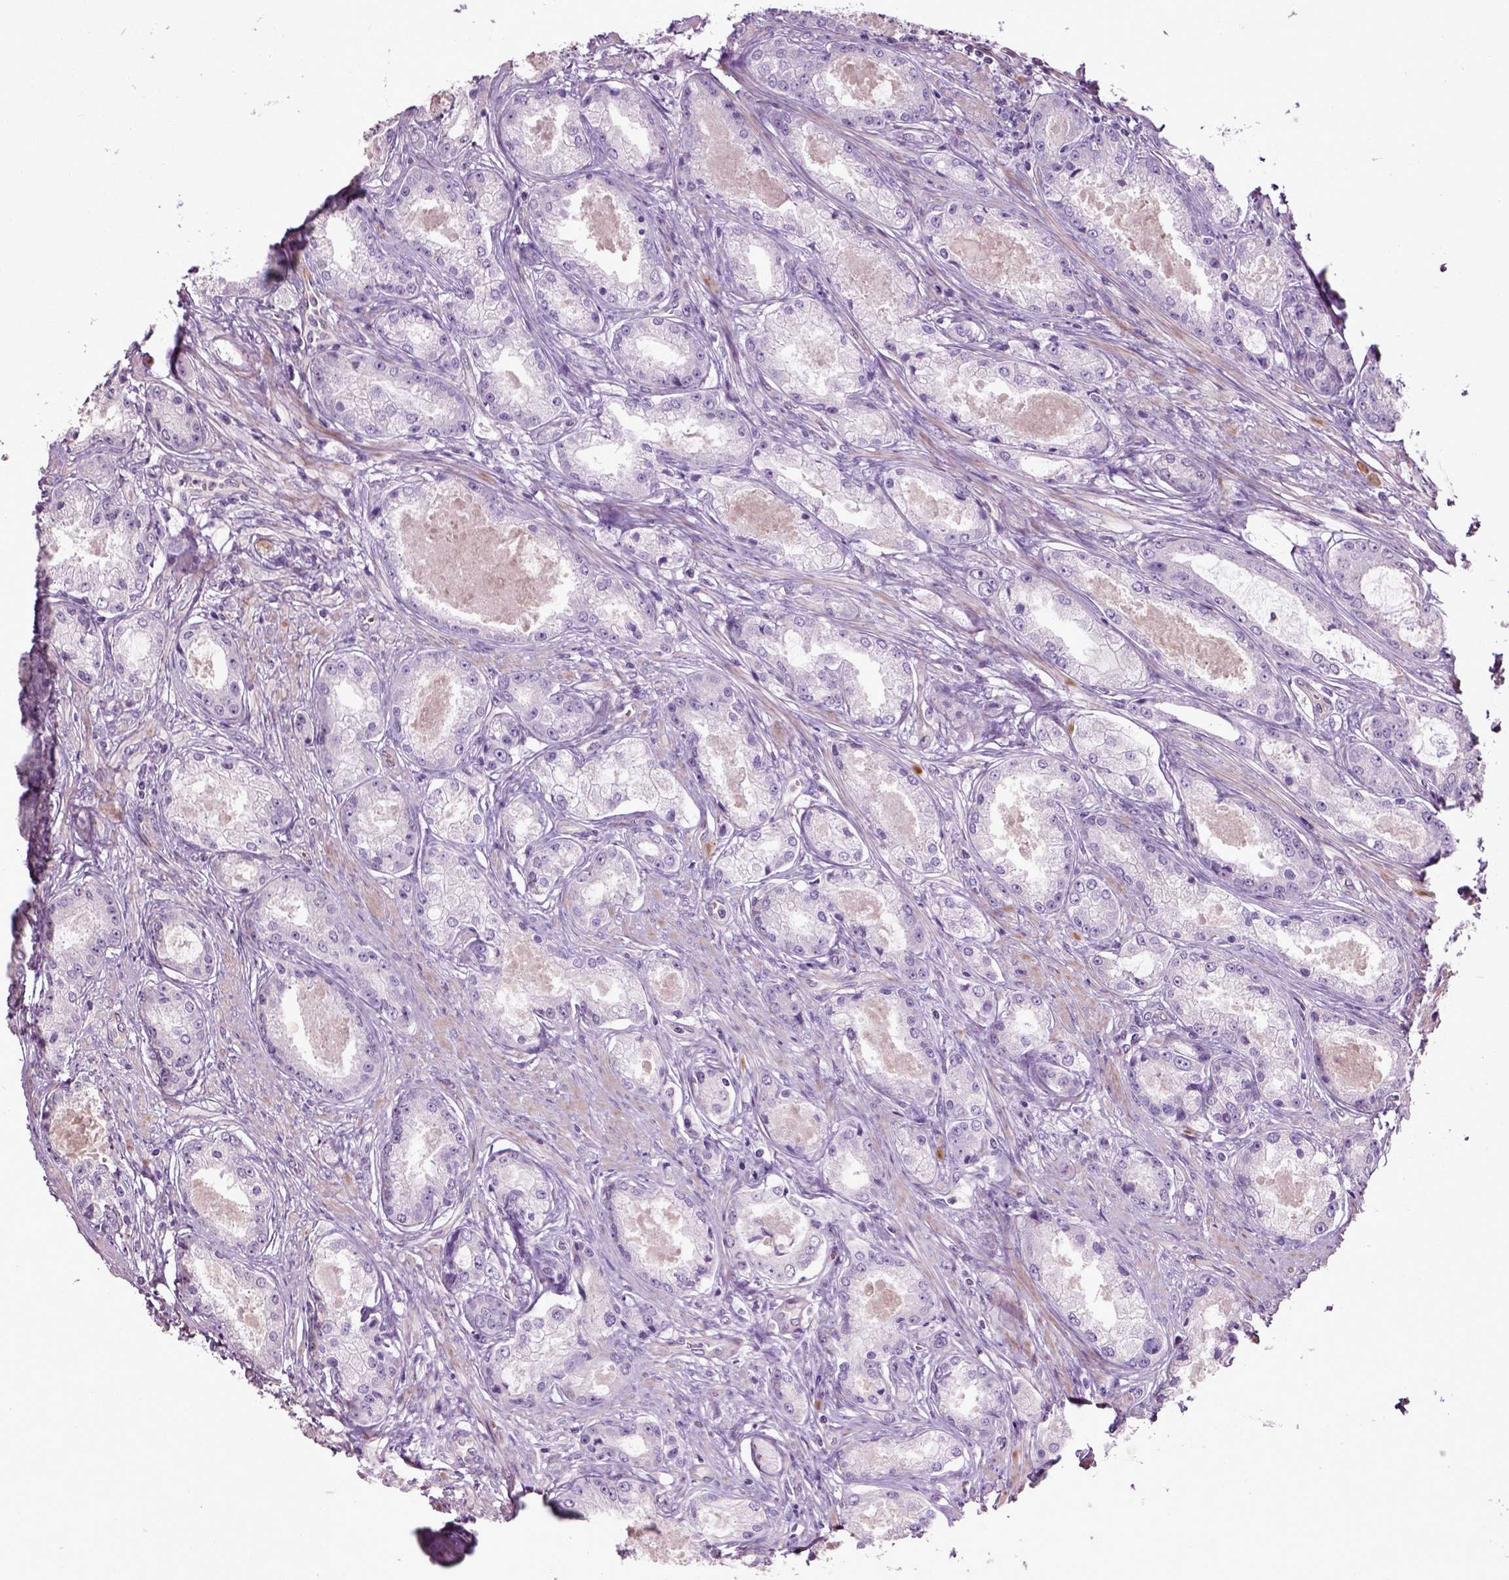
{"staining": {"intensity": "negative", "quantity": "none", "location": "none"}, "tissue": "prostate cancer", "cell_type": "Tumor cells", "image_type": "cancer", "snomed": [{"axis": "morphology", "description": "Adenocarcinoma, Low grade"}, {"axis": "topography", "description": "Prostate"}], "caption": "A high-resolution micrograph shows immunohistochemistry staining of prostate adenocarcinoma (low-grade), which demonstrates no significant staining in tumor cells.", "gene": "PKP3", "patient": {"sex": "male", "age": 68}}